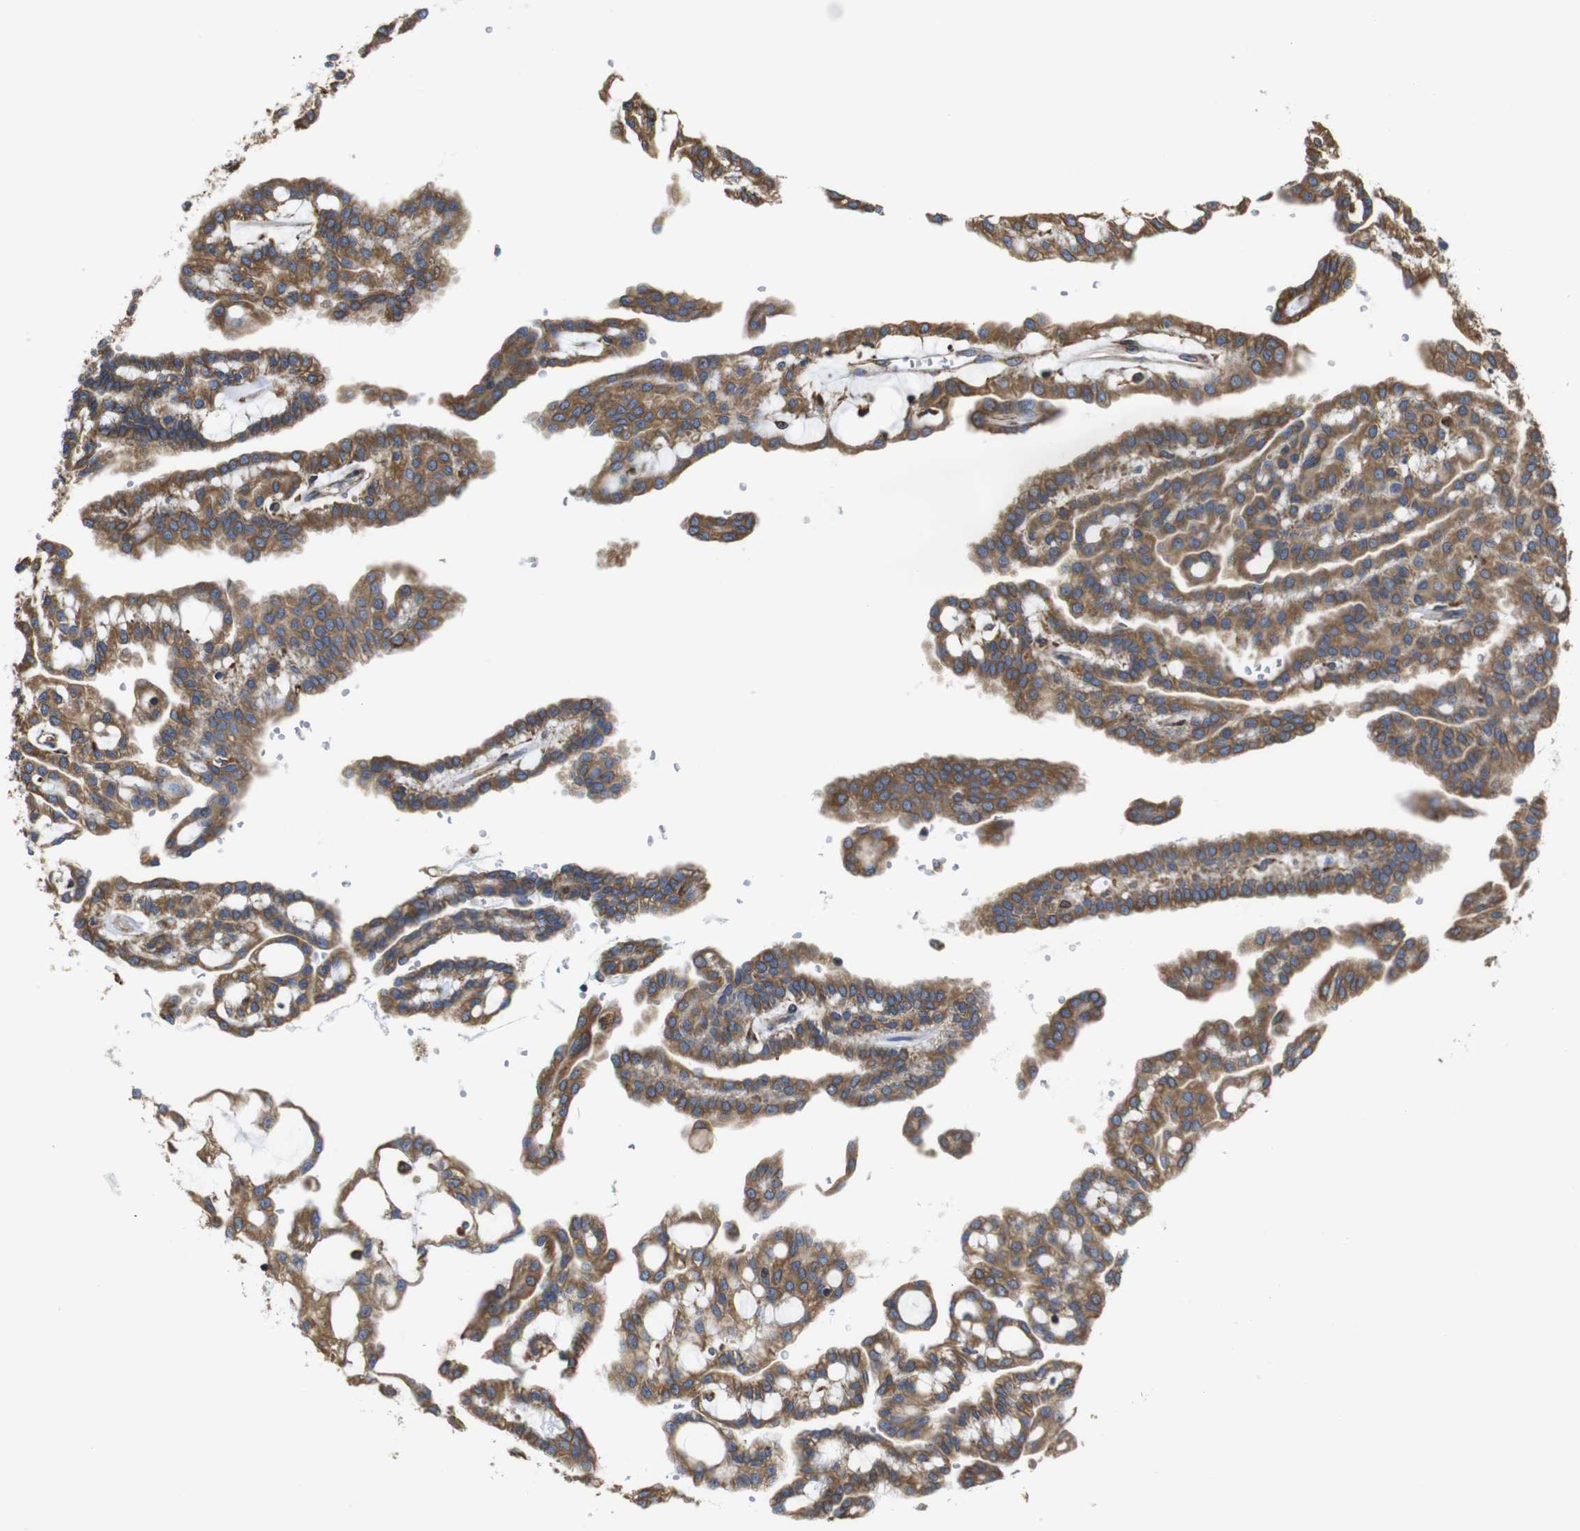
{"staining": {"intensity": "moderate", "quantity": ">75%", "location": "cytoplasmic/membranous"}, "tissue": "renal cancer", "cell_type": "Tumor cells", "image_type": "cancer", "snomed": [{"axis": "morphology", "description": "Adenocarcinoma, NOS"}, {"axis": "topography", "description": "Kidney"}], "caption": "The immunohistochemical stain labels moderate cytoplasmic/membranous positivity in tumor cells of renal cancer tissue. The staining was performed using DAB to visualize the protein expression in brown, while the nuclei were stained in blue with hematoxylin (Magnification: 20x).", "gene": "PPIB", "patient": {"sex": "male", "age": 63}}